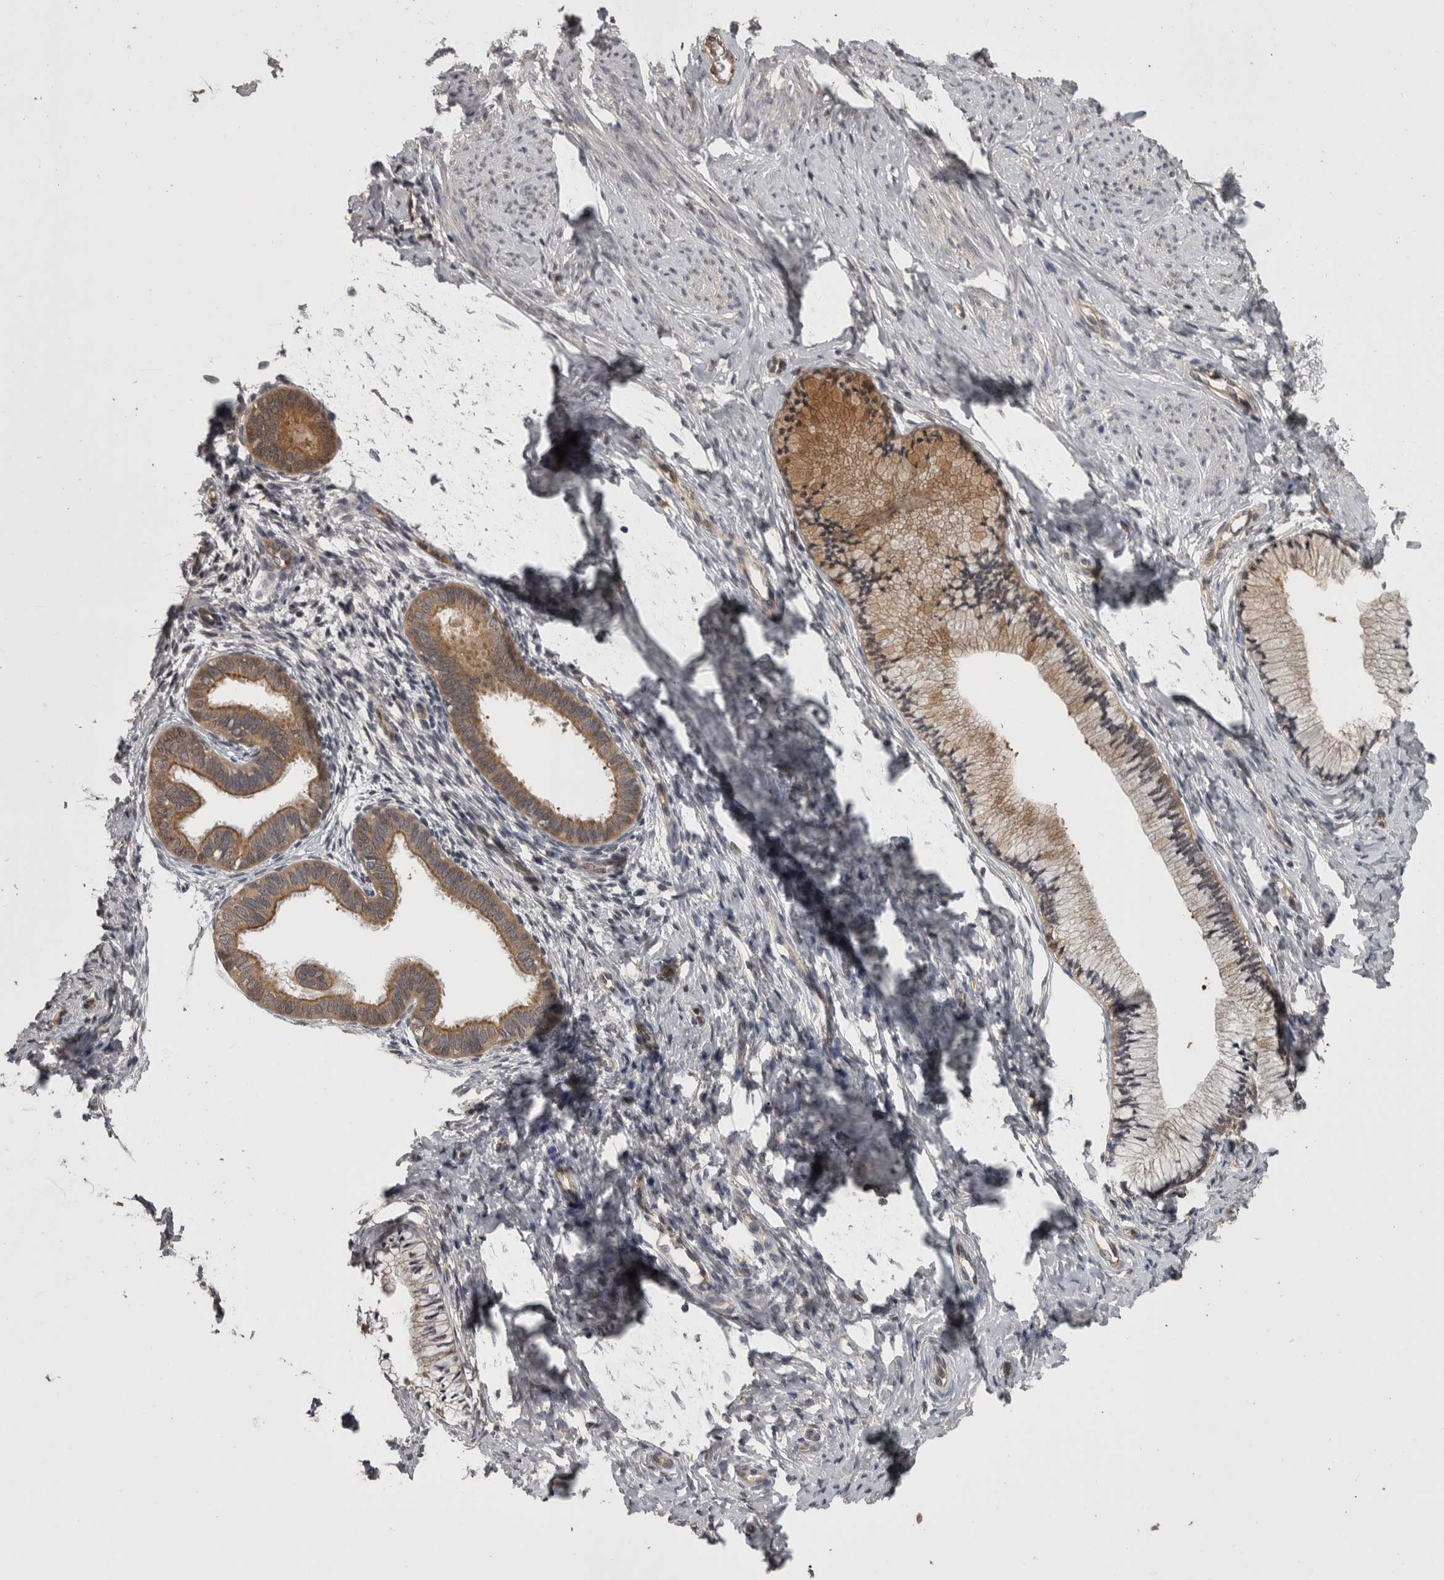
{"staining": {"intensity": "weak", "quantity": "25%-75%", "location": "cytoplasmic/membranous"}, "tissue": "cervix", "cell_type": "Glandular cells", "image_type": "normal", "snomed": [{"axis": "morphology", "description": "Normal tissue, NOS"}, {"axis": "topography", "description": "Cervix"}], "caption": "This micrograph exhibits unremarkable cervix stained with immunohistochemistry to label a protein in brown. The cytoplasmic/membranous of glandular cells show weak positivity for the protein. Nuclei are counter-stained blue.", "gene": "APRT", "patient": {"sex": "female", "age": 36}}